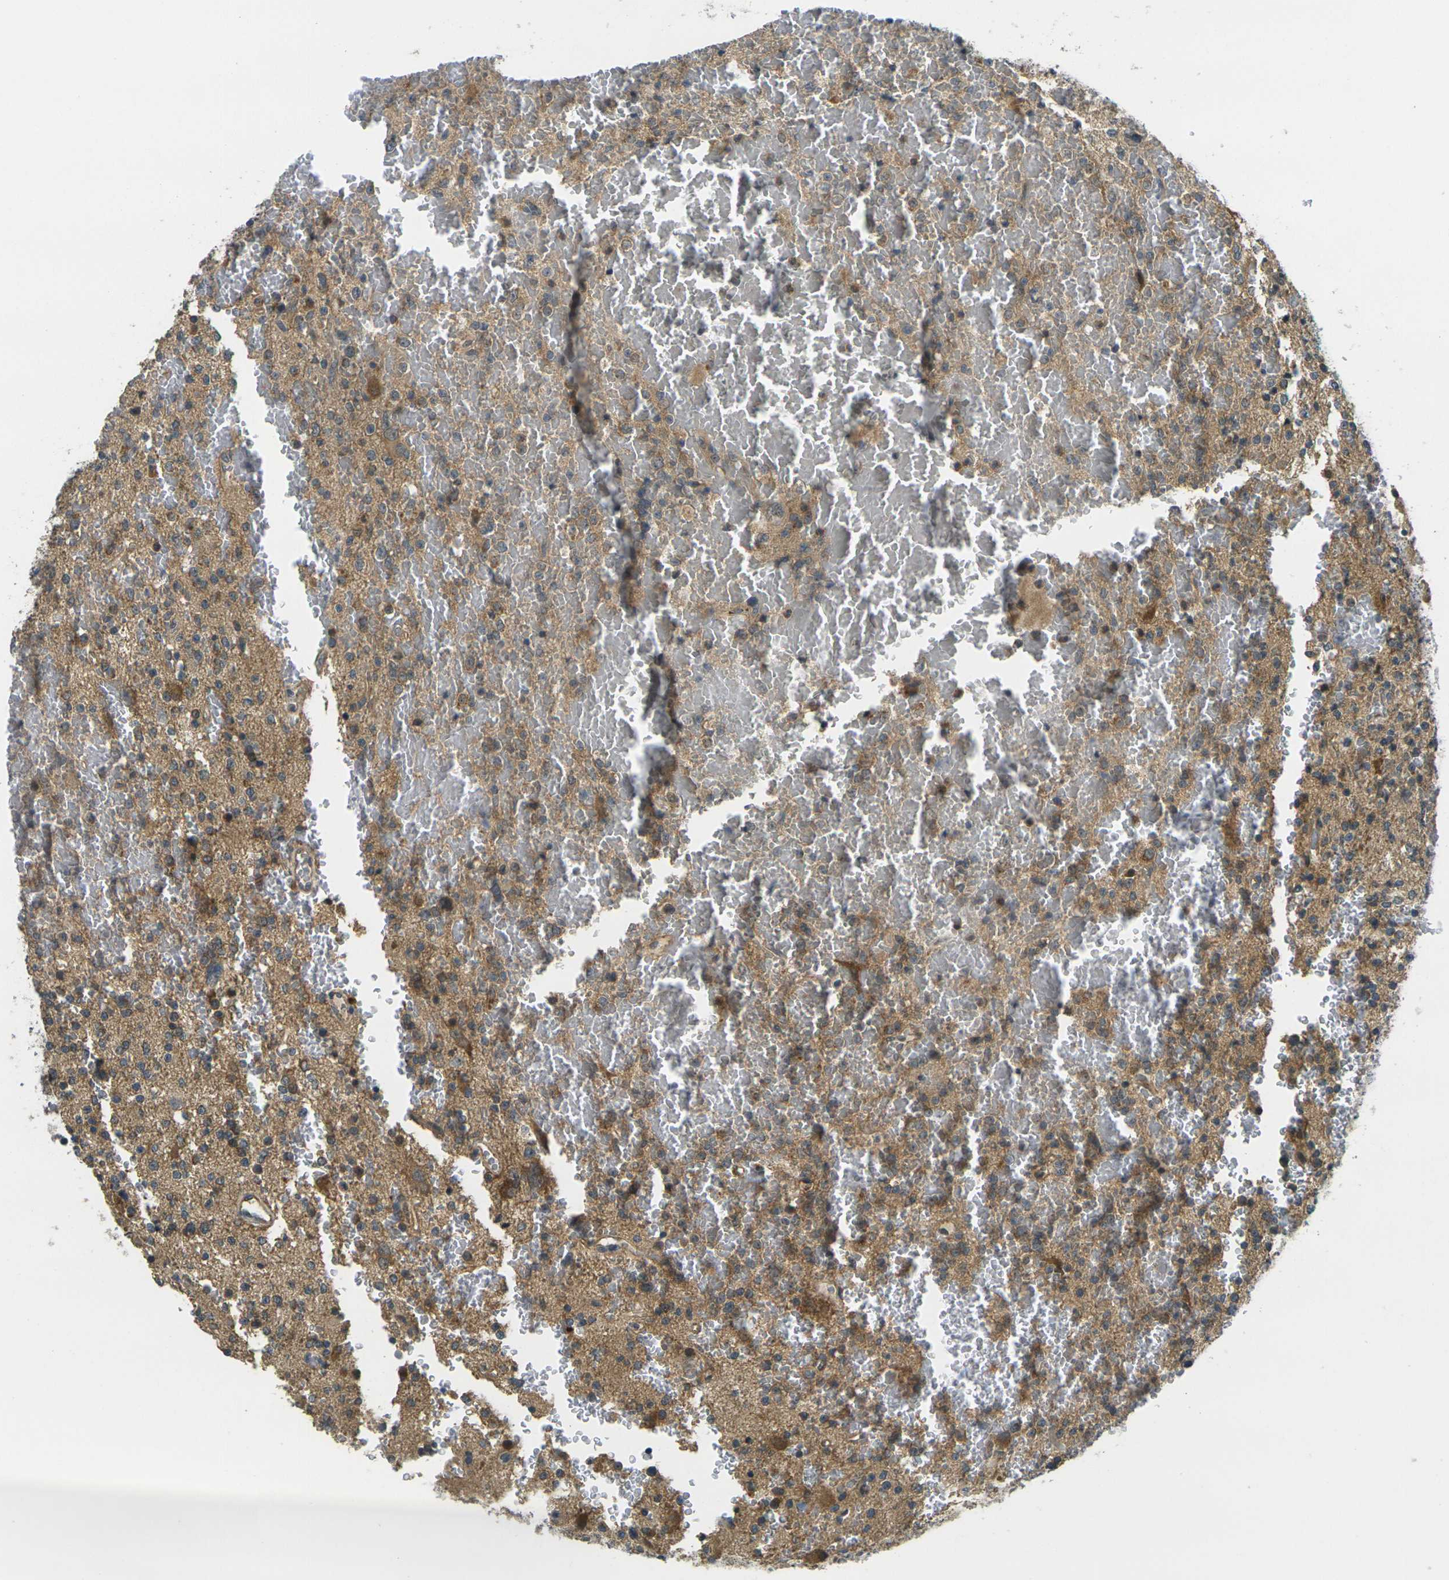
{"staining": {"intensity": "moderate", "quantity": "<25%", "location": "cytoplasmic/membranous"}, "tissue": "glioma", "cell_type": "Tumor cells", "image_type": "cancer", "snomed": [{"axis": "morphology", "description": "Glioma, malignant, High grade"}, {"axis": "topography", "description": "Brain"}], "caption": "Malignant glioma (high-grade) stained with immunohistochemistry displays moderate cytoplasmic/membranous expression in approximately <25% of tumor cells.", "gene": "MINAR2", "patient": {"sex": "male", "age": 47}}